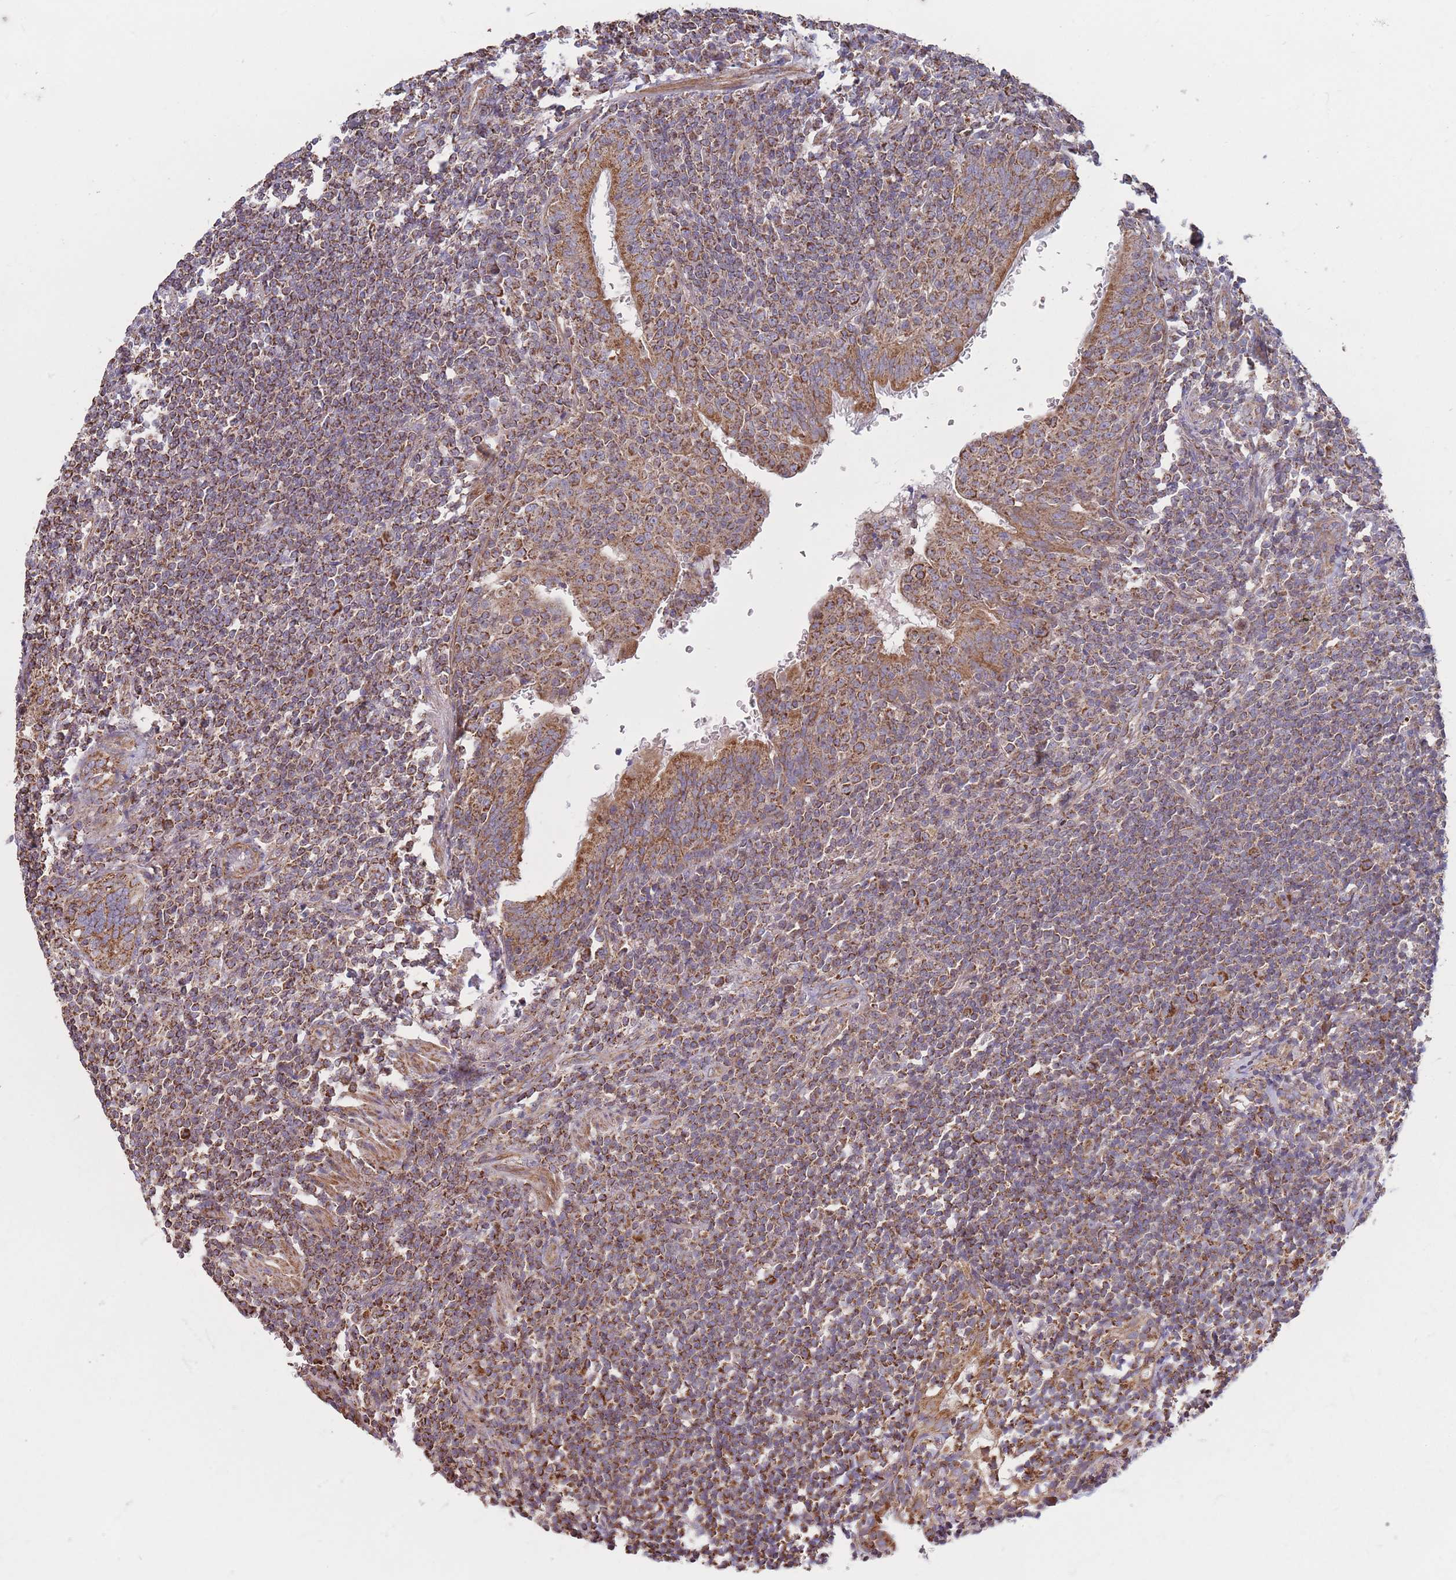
{"staining": {"intensity": "moderate", "quantity": ">75%", "location": "cytoplasmic/membranous"}, "tissue": "lymphoma", "cell_type": "Tumor cells", "image_type": "cancer", "snomed": [{"axis": "morphology", "description": "Malignant lymphoma, non-Hodgkin's type, Low grade"}, {"axis": "topography", "description": "Lung"}], "caption": "Immunohistochemical staining of human lymphoma reveals moderate cytoplasmic/membranous protein expression in about >75% of tumor cells.", "gene": "KIF16B", "patient": {"sex": "female", "age": 71}}